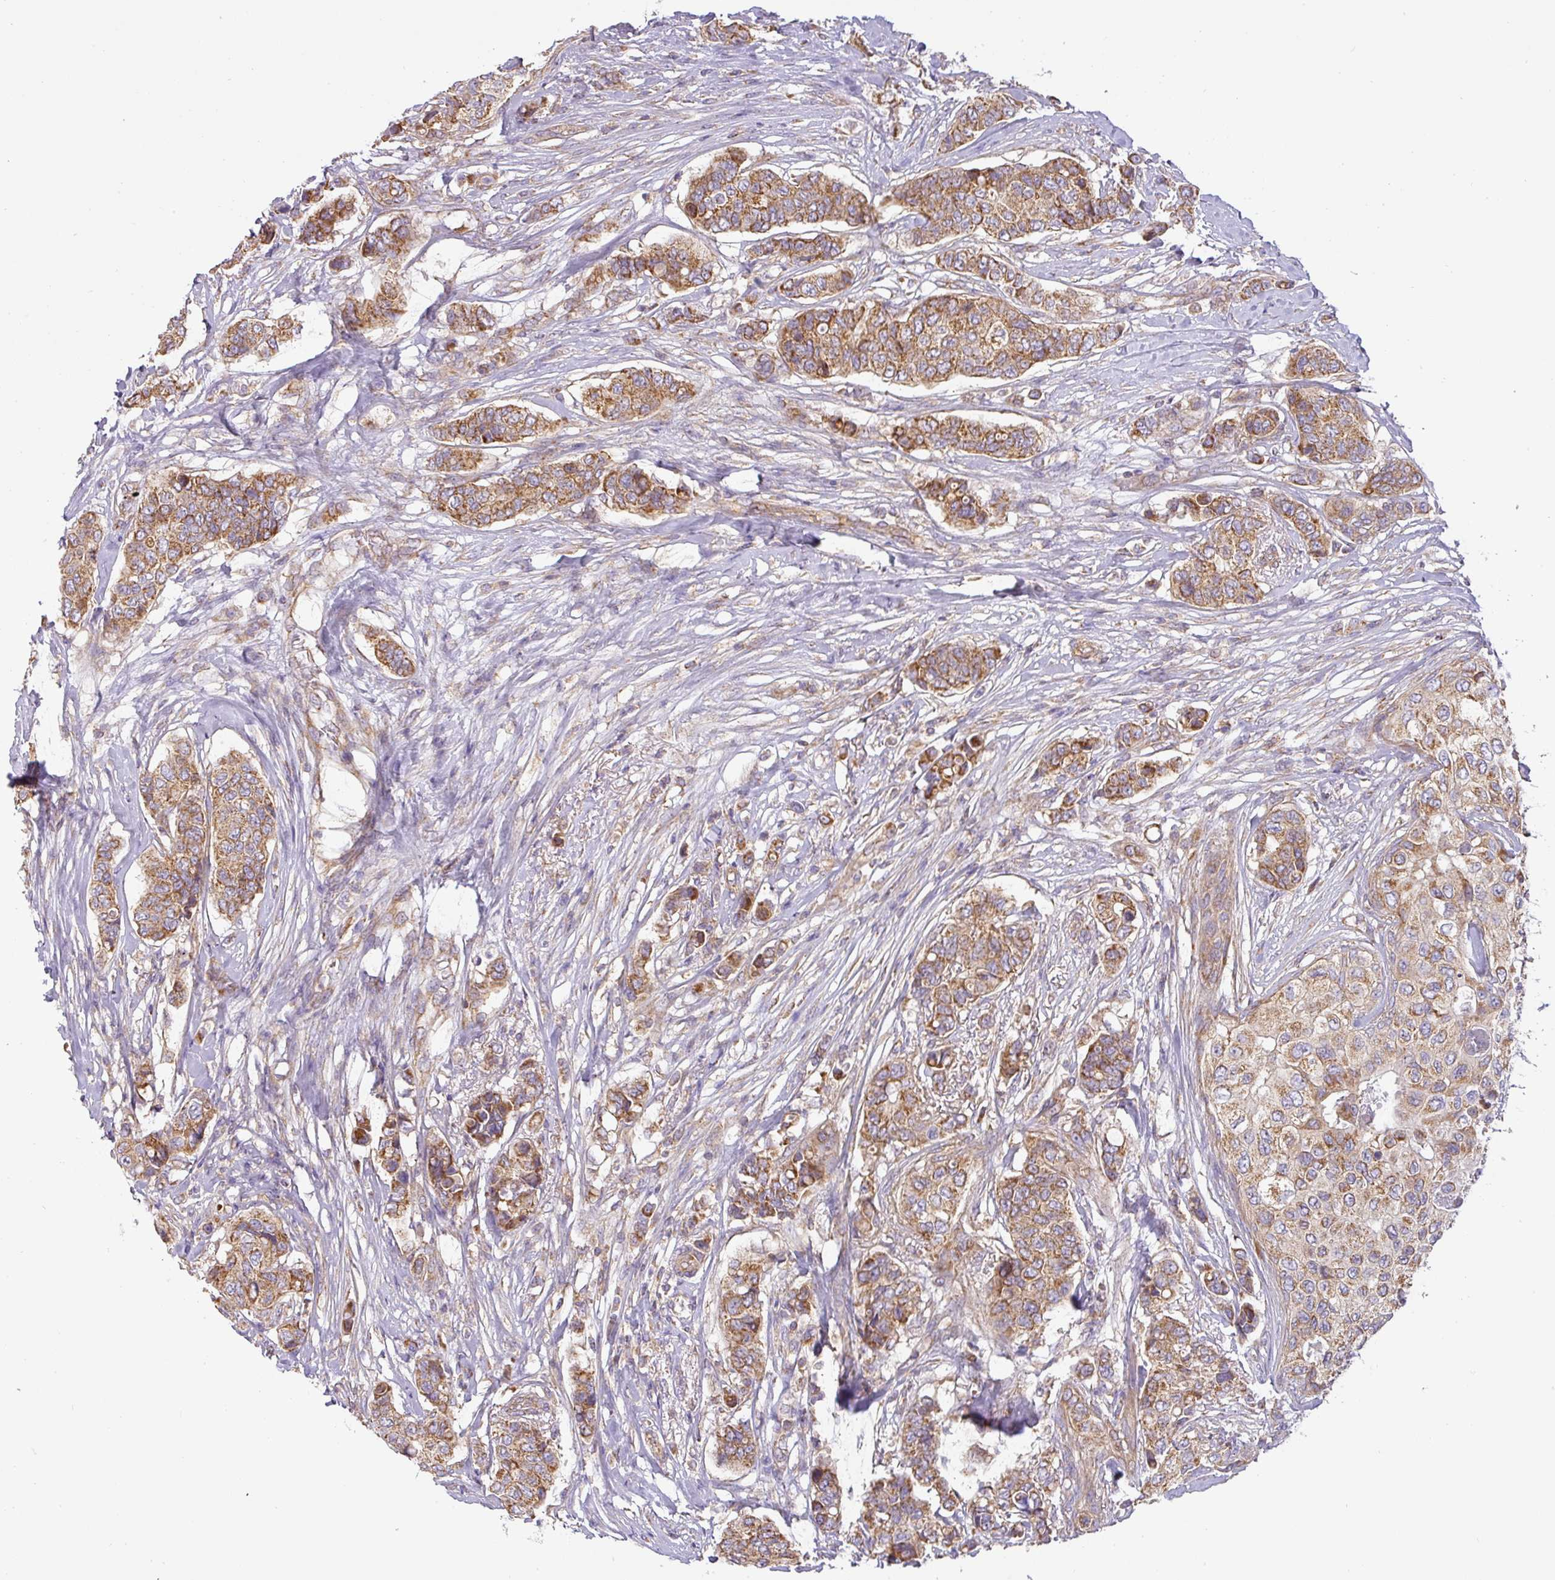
{"staining": {"intensity": "moderate", "quantity": ">75%", "location": "cytoplasmic/membranous"}, "tissue": "breast cancer", "cell_type": "Tumor cells", "image_type": "cancer", "snomed": [{"axis": "morphology", "description": "Lobular carcinoma"}, {"axis": "topography", "description": "Breast"}], "caption": "Breast cancer tissue reveals moderate cytoplasmic/membranous positivity in about >75% of tumor cells (DAB (3,3'-diaminobenzidine) = brown stain, brightfield microscopy at high magnification).", "gene": "ZNF211", "patient": {"sex": "female", "age": 51}}